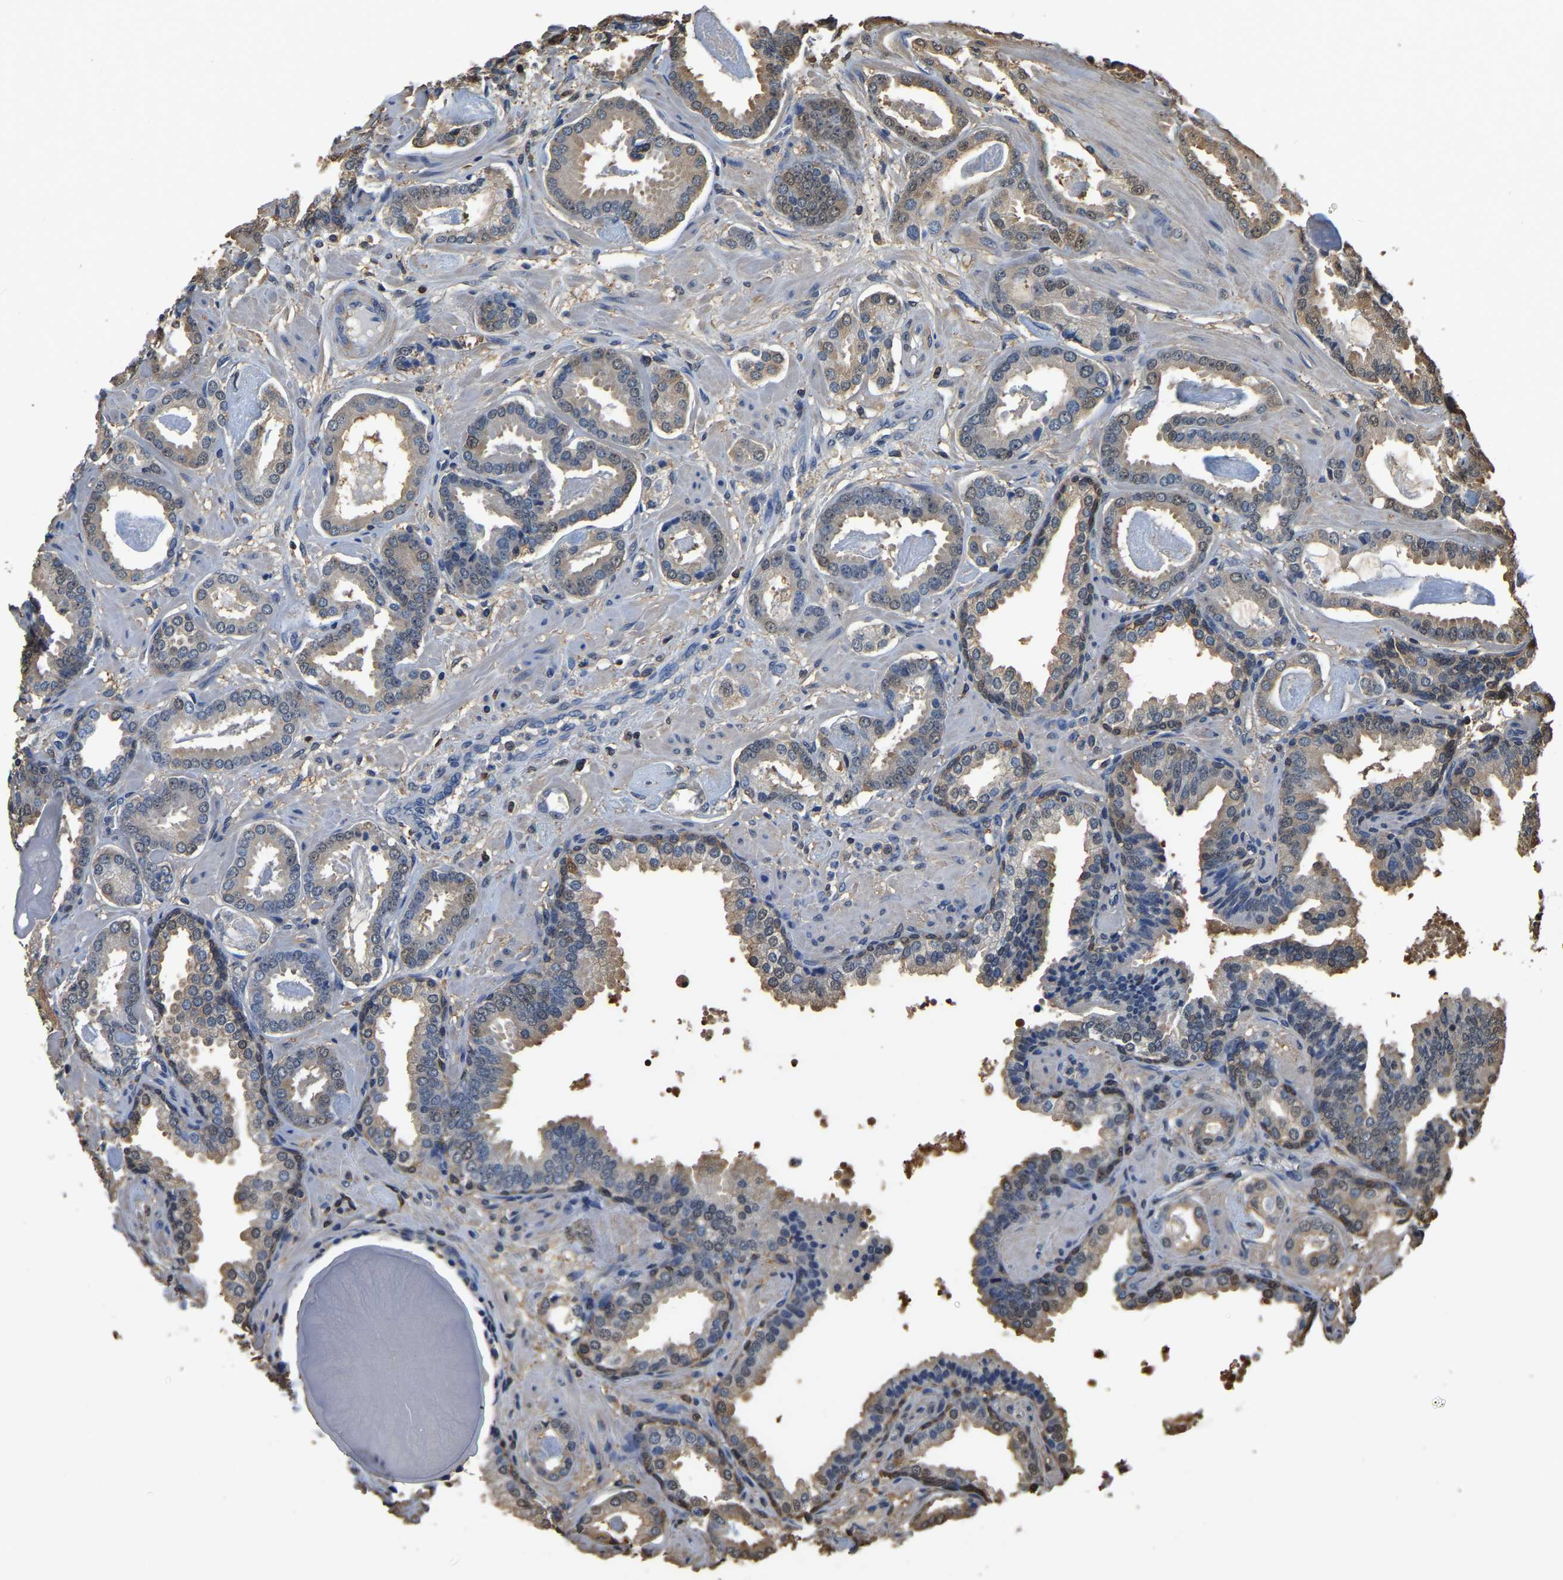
{"staining": {"intensity": "negative", "quantity": "none", "location": "none"}, "tissue": "prostate cancer", "cell_type": "Tumor cells", "image_type": "cancer", "snomed": [{"axis": "morphology", "description": "Adenocarcinoma, Low grade"}, {"axis": "topography", "description": "Prostate"}], "caption": "There is no significant positivity in tumor cells of prostate cancer.", "gene": "LDHB", "patient": {"sex": "male", "age": 53}}